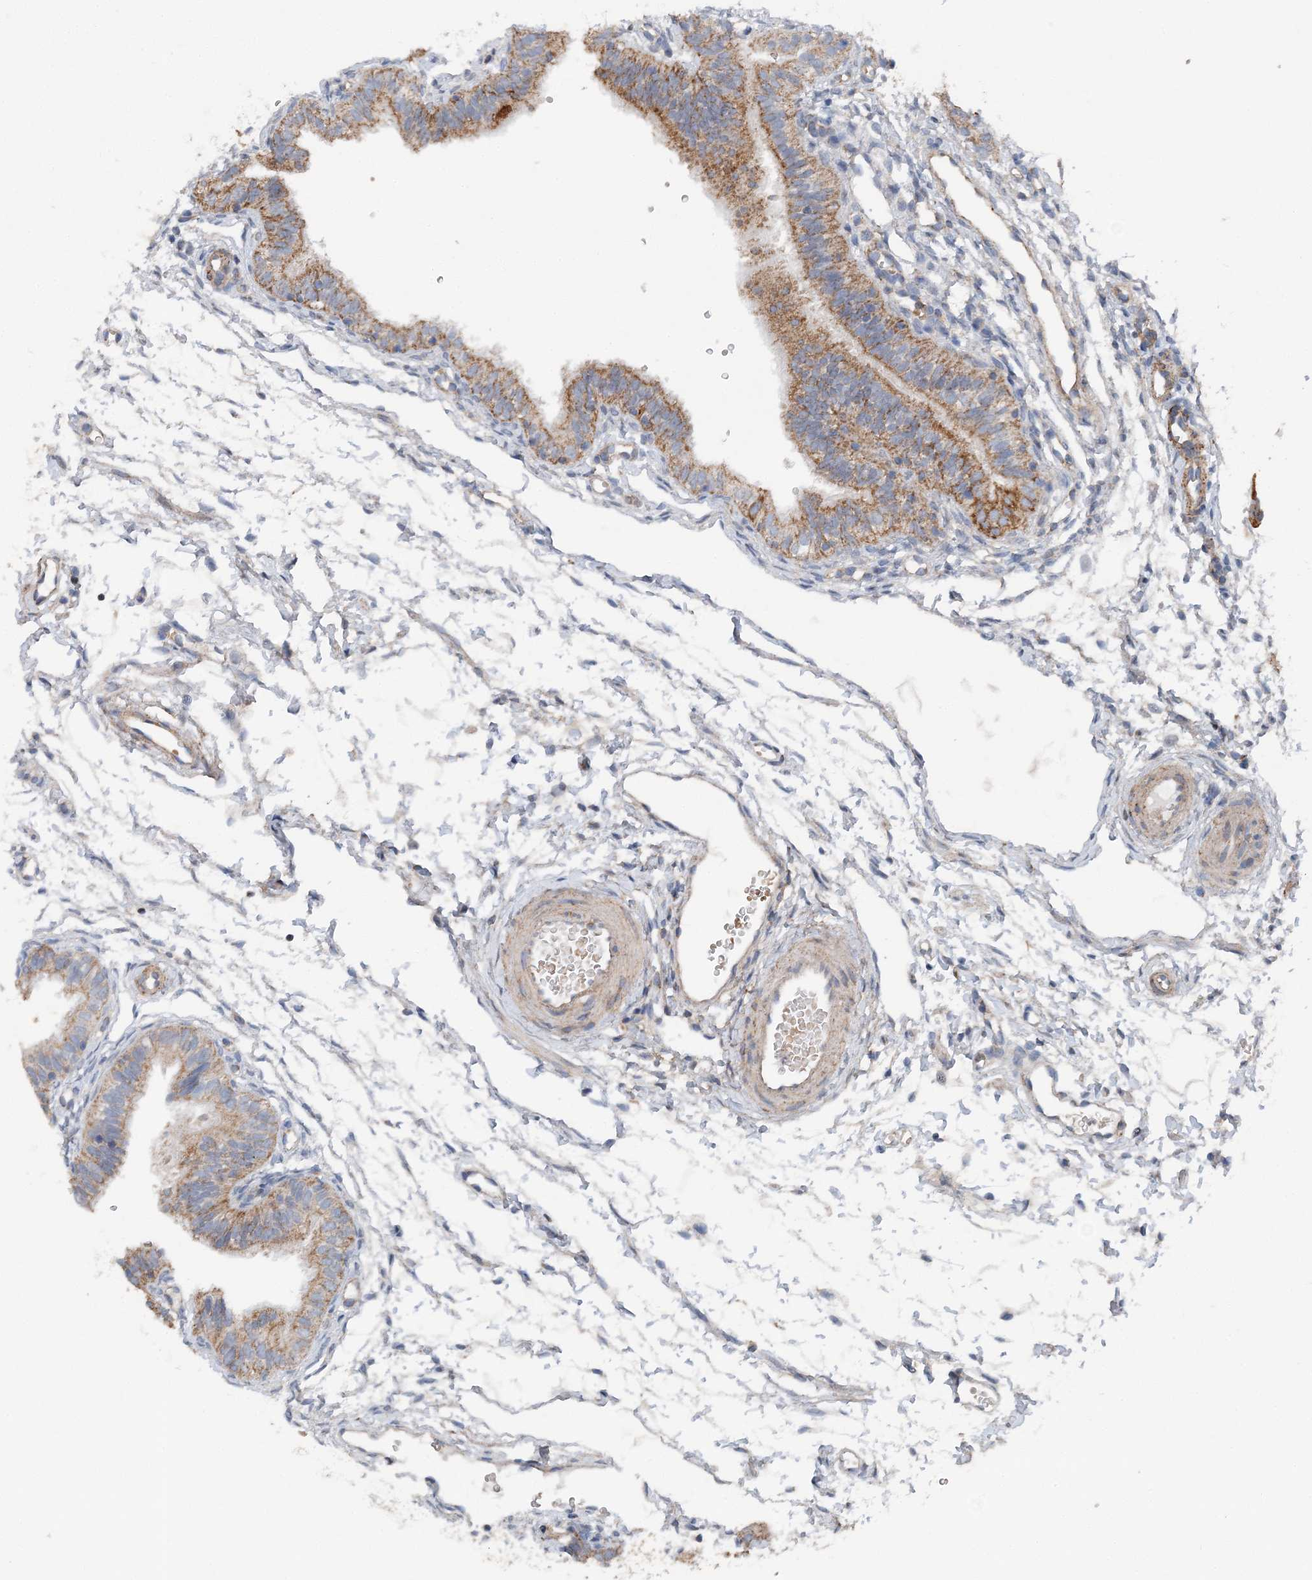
{"staining": {"intensity": "moderate", "quantity": ">75%", "location": "cytoplasmic/membranous"}, "tissue": "fallopian tube", "cell_type": "Glandular cells", "image_type": "normal", "snomed": [{"axis": "morphology", "description": "Normal tissue, NOS"}, {"axis": "topography", "description": "Fallopian tube"}], "caption": "Fallopian tube was stained to show a protein in brown. There is medium levels of moderate cytoplasmic/membranous staining in approximately >75% of glandular cells. The staining is performed using DAB brown chromogen to label protein expression. The nuclei are counter-stained blue using hematoxylin.", "gene": "SPRY2", "patient": {"sex": "female", "age": 35}}